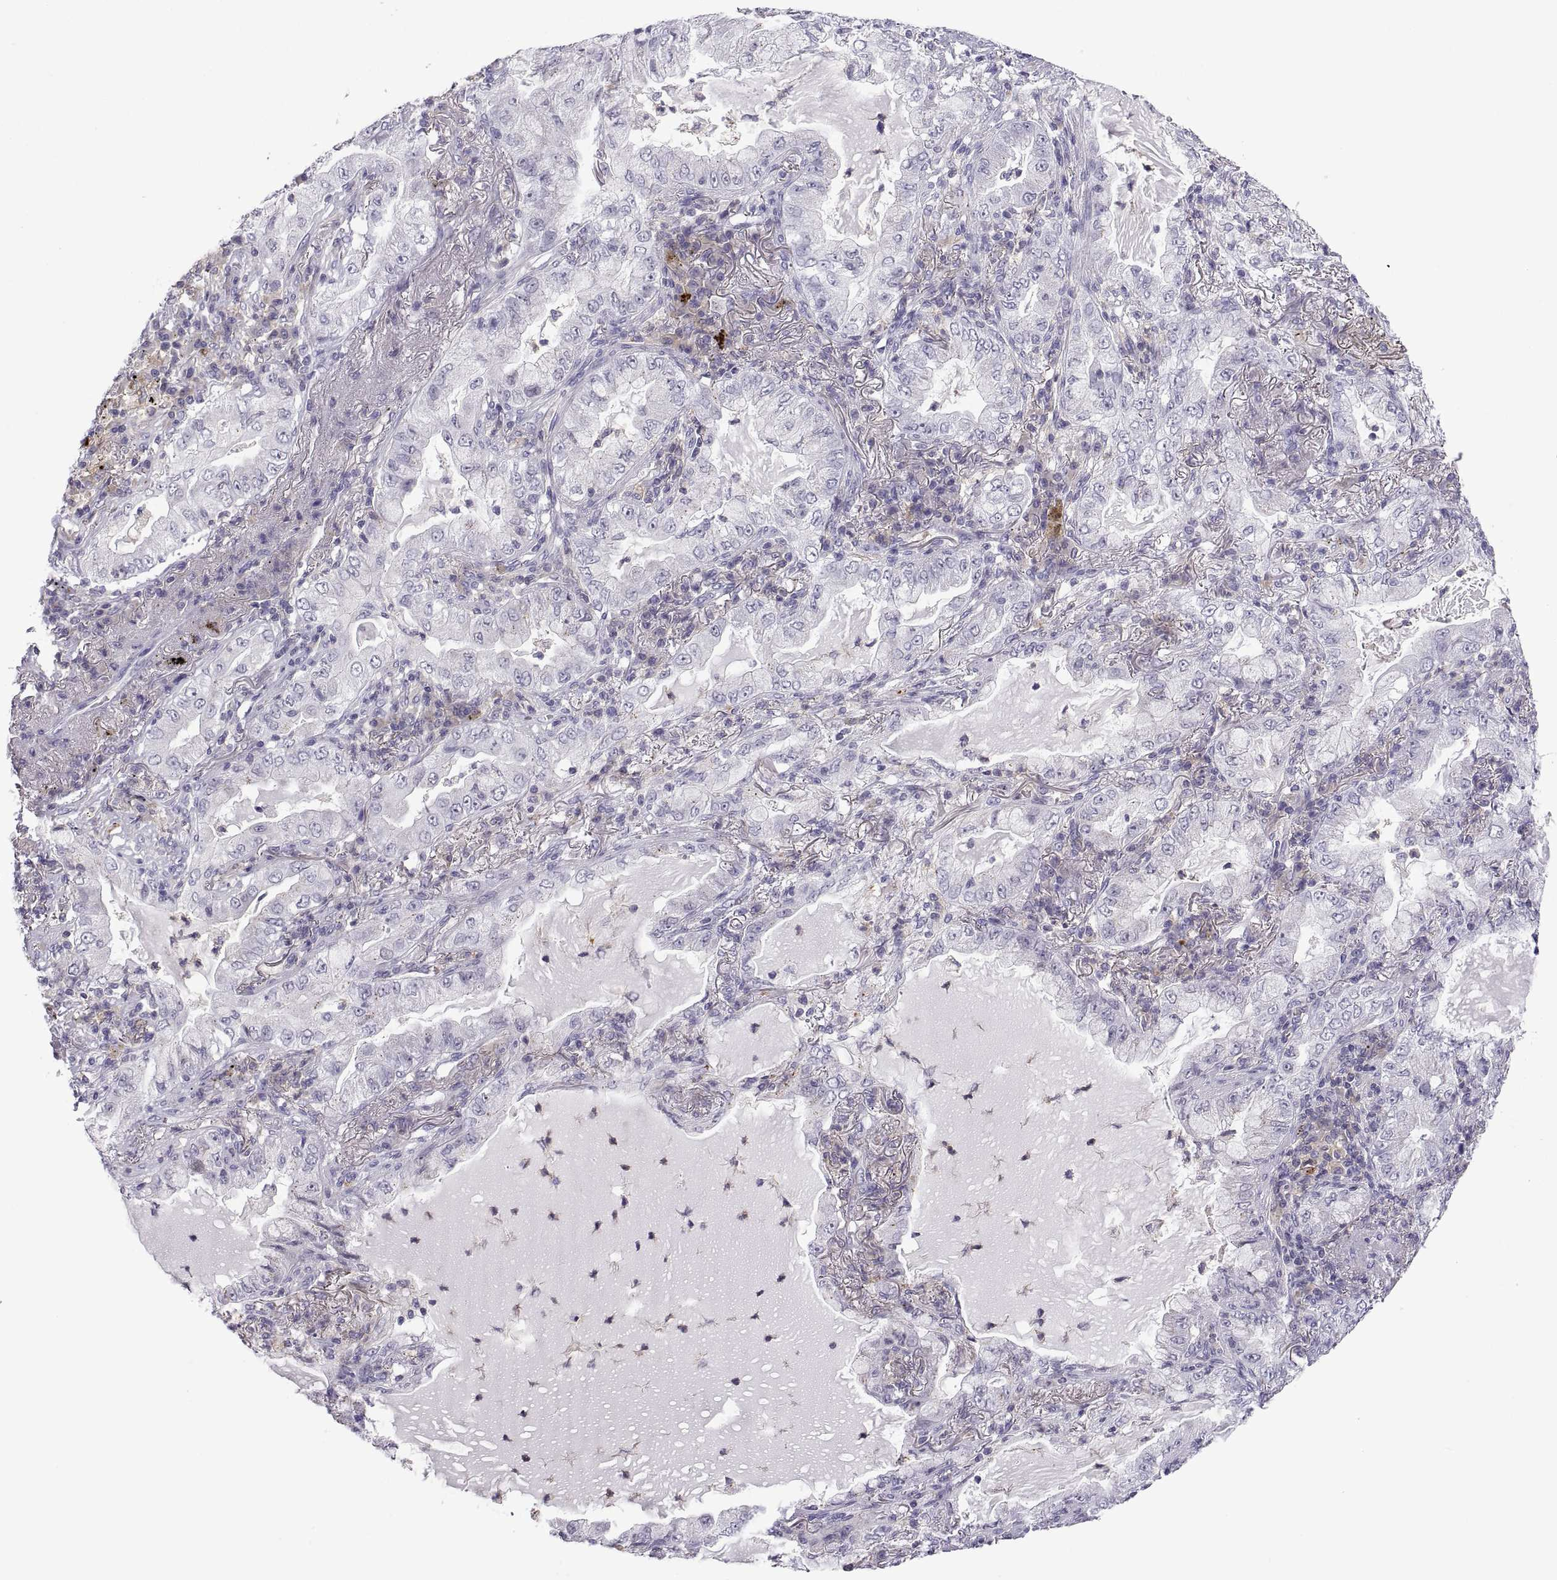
{"staining": {"intensity": "negative", "quantity": "none", "location": "none"}, "tissue": "lung cancer", "cell_type": "Tumor cells", "image_type": "cancer", "snomed": [{"axis": "morphology", "description": "Adenocarcinoma, NOS"}, {"axis": "topography", "description": "Lung"}], "caption": "Immunohistochemistry (IHC) of human lung adenocarcinoma demonstrates no positivity in tumor cells. (DAB immunohistochemistry with hematoxylin counter stain).", "gene": "RGS19", "patient": {"sex": "female", "age": 73}}